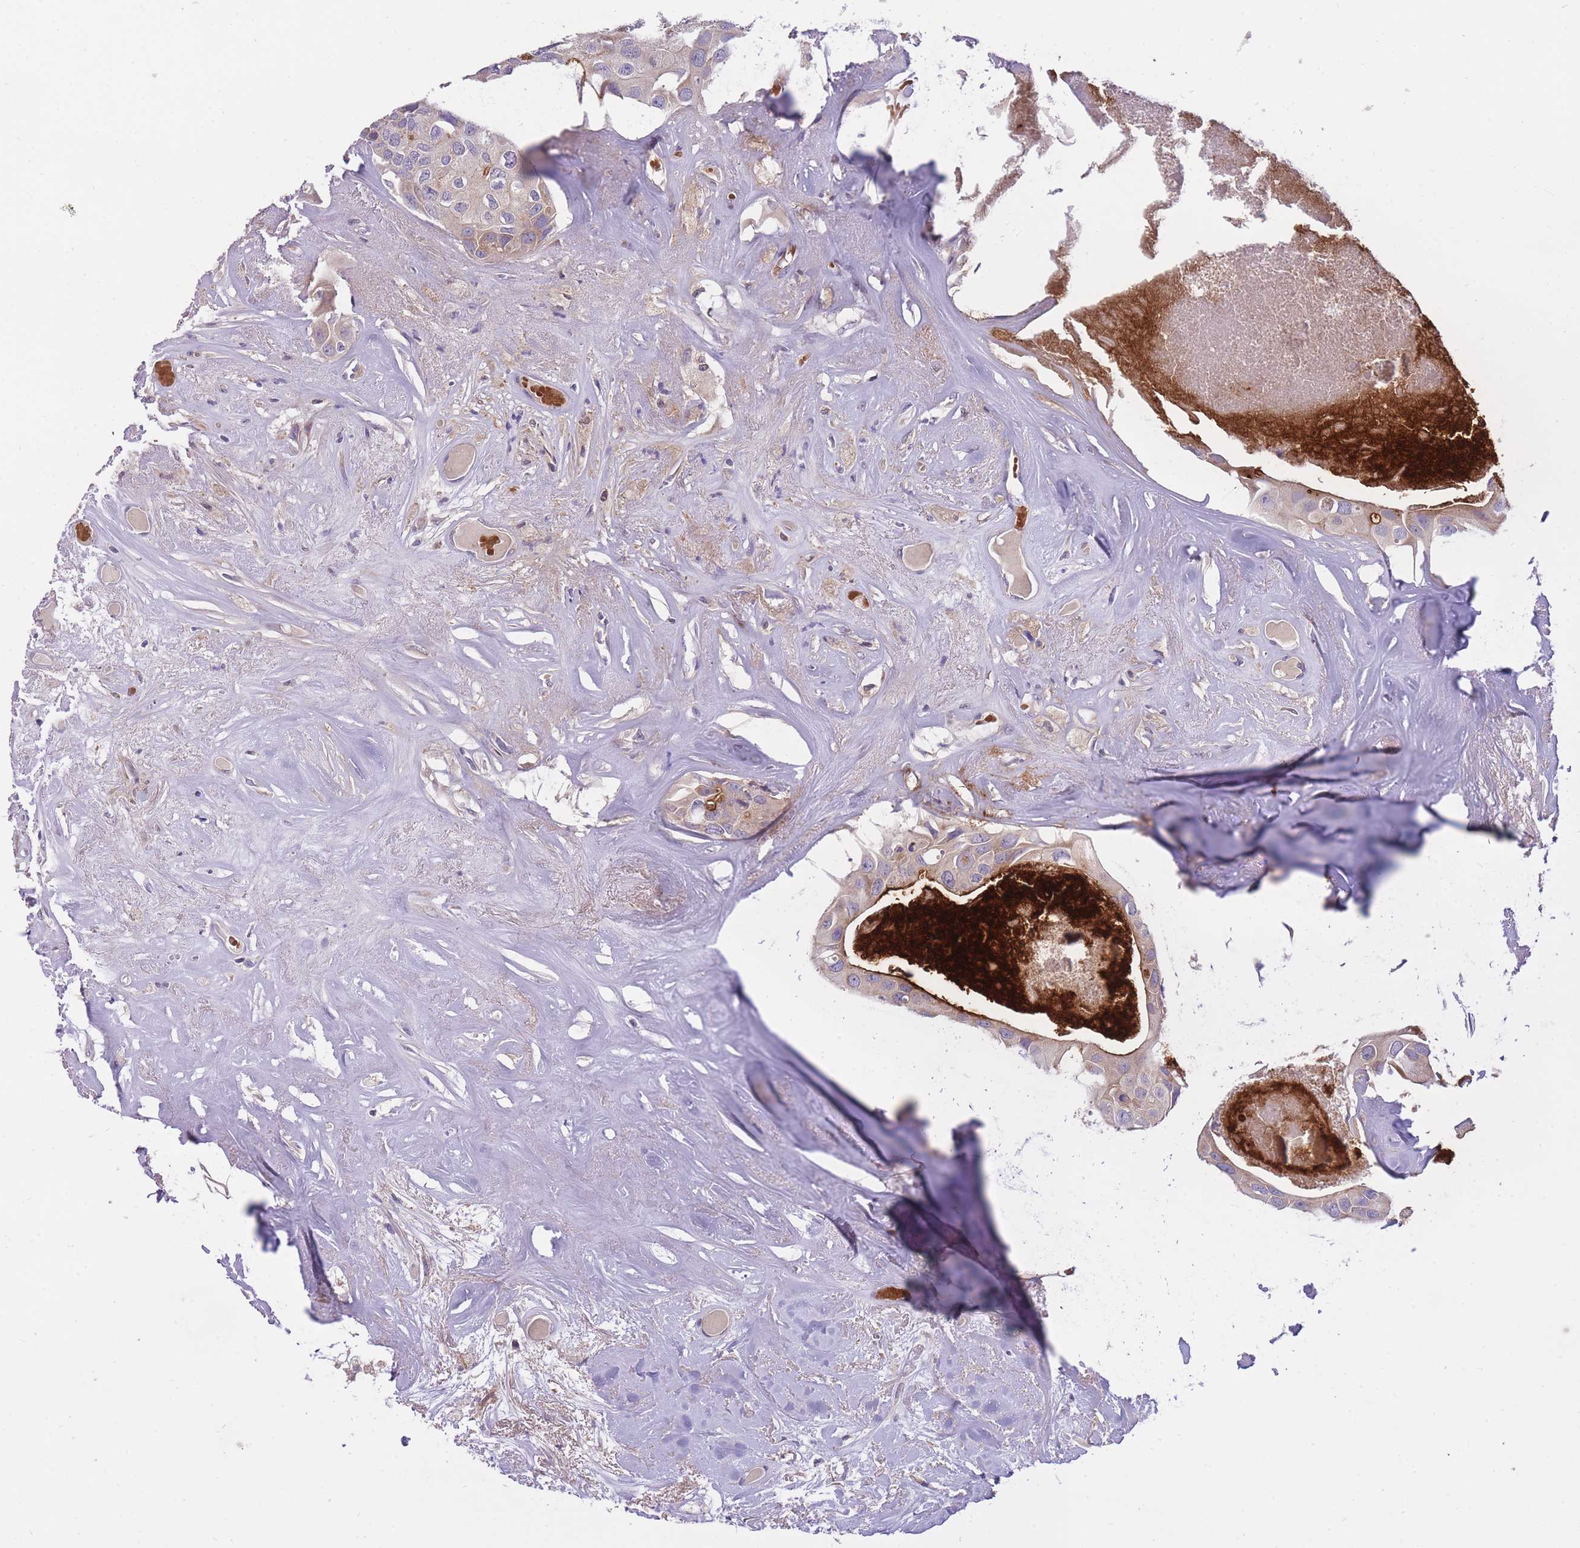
{"staining": {"intensity": "negative", "quantity": "none", "location": "none"}, "tissue": "head and neck cancer", "cell_type": "Tumor cells", "image_type": "cancer", "snomed": [{"axis": "morphology", "description": "Adenocarcinoma, NOS"}, {"axis": "morphology", "description": "Adenocarcinoma, metastatic, NOS"}, {"axis": "topography", "description": "Head-Neck"}], "caption": "IHC photomicrograph of neoplastic tissue: head and neck adenocarcinoma stained with DAB reveals no significant protein positivity in tumor cells.", "gene": "CRYGN", "patient": {"sex": "male", "age": 75}}